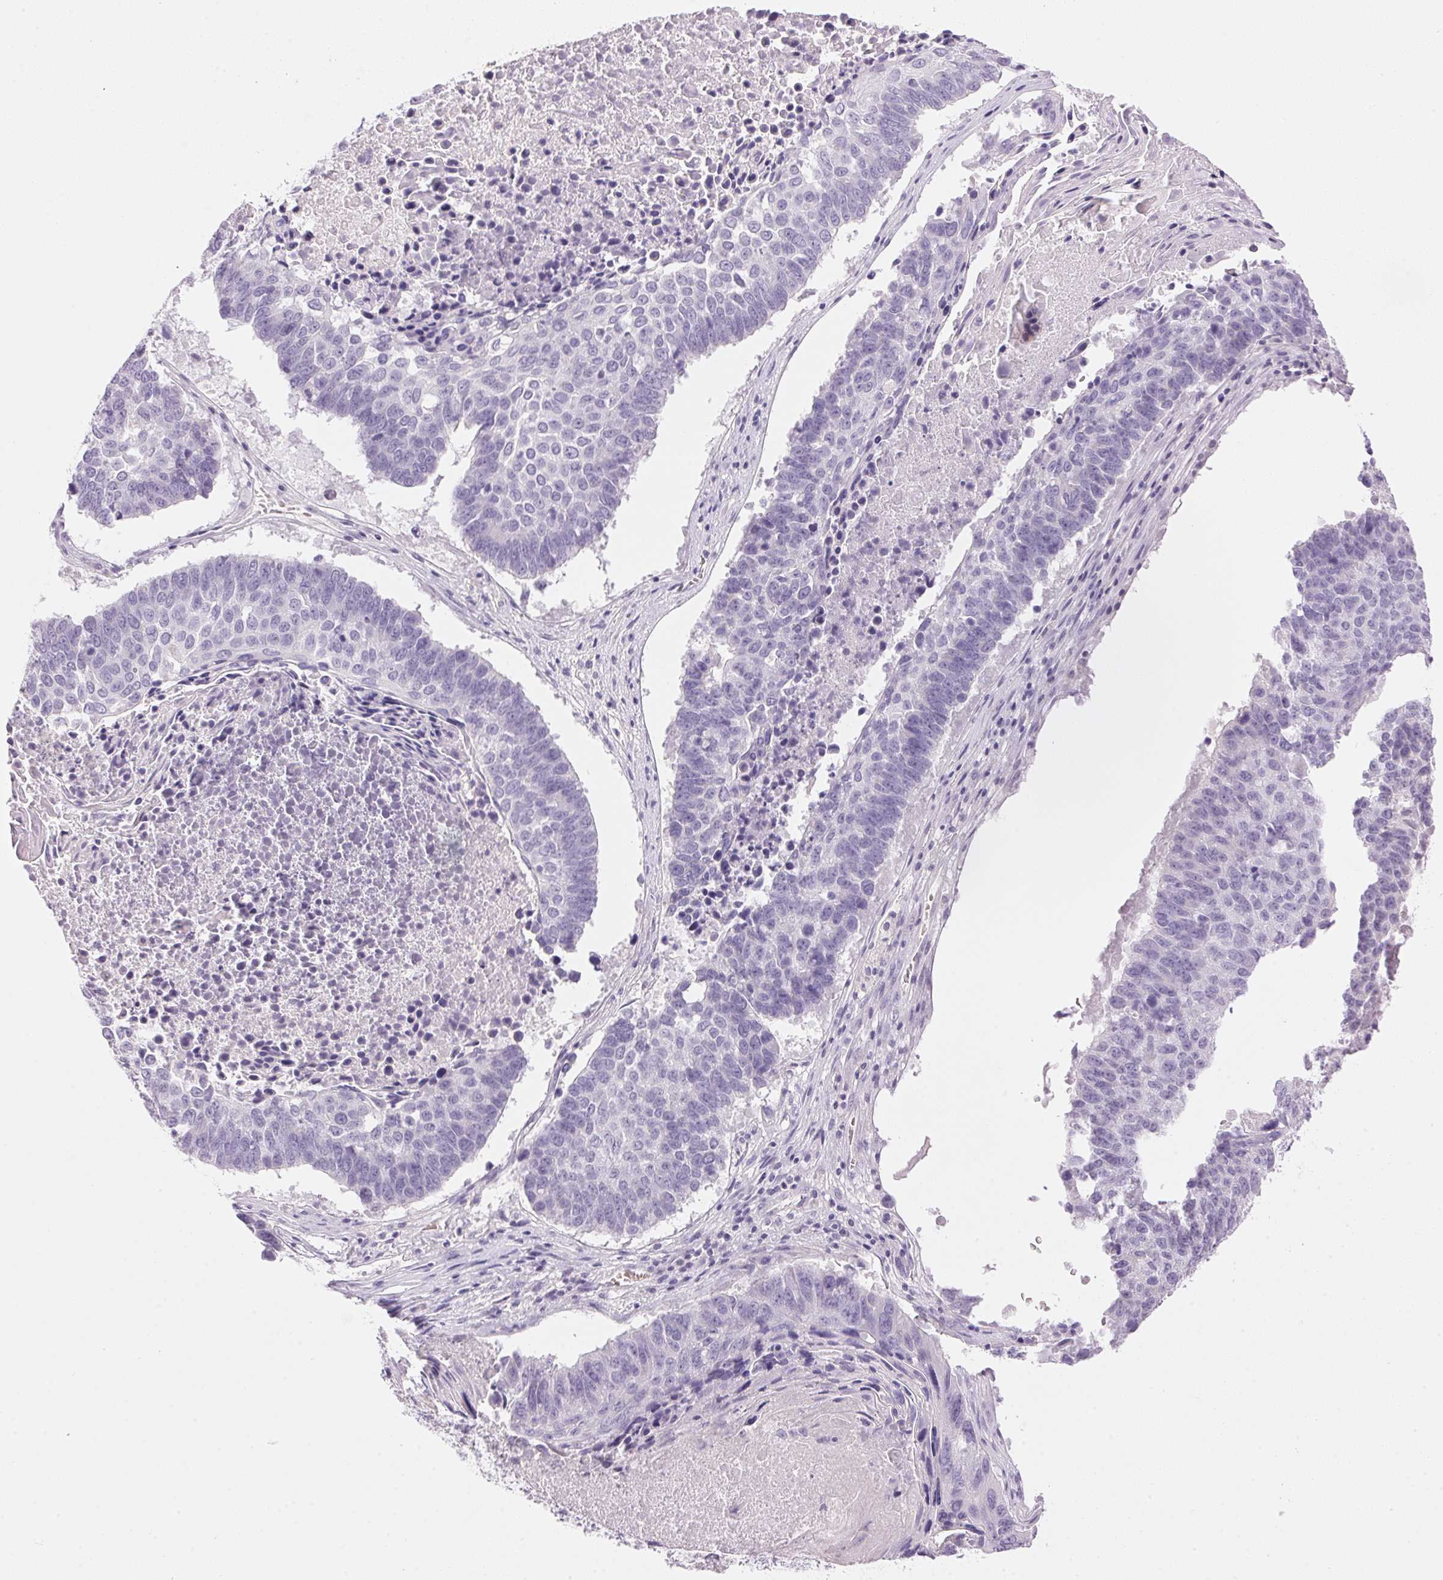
{"staining": {"intensity": "negative", "quantity": "none", "location": "none"}, "tissue": "lung cancer", "cell_type": "Tumor cells", "image_type": "cancer", "snomed": [{"axis": "morphology", "description": "Squamous cell carcinoma, NOS"}, {"axis": "topography", "description": "Lung"}], "caption": "IHC micrograph of neoplastic tissue: human lung cancer stained with DAB shows no significant protein staining in tumor cells.", "gene": "HSD17B2", "patient": {"sex": "male", "age": 73}}